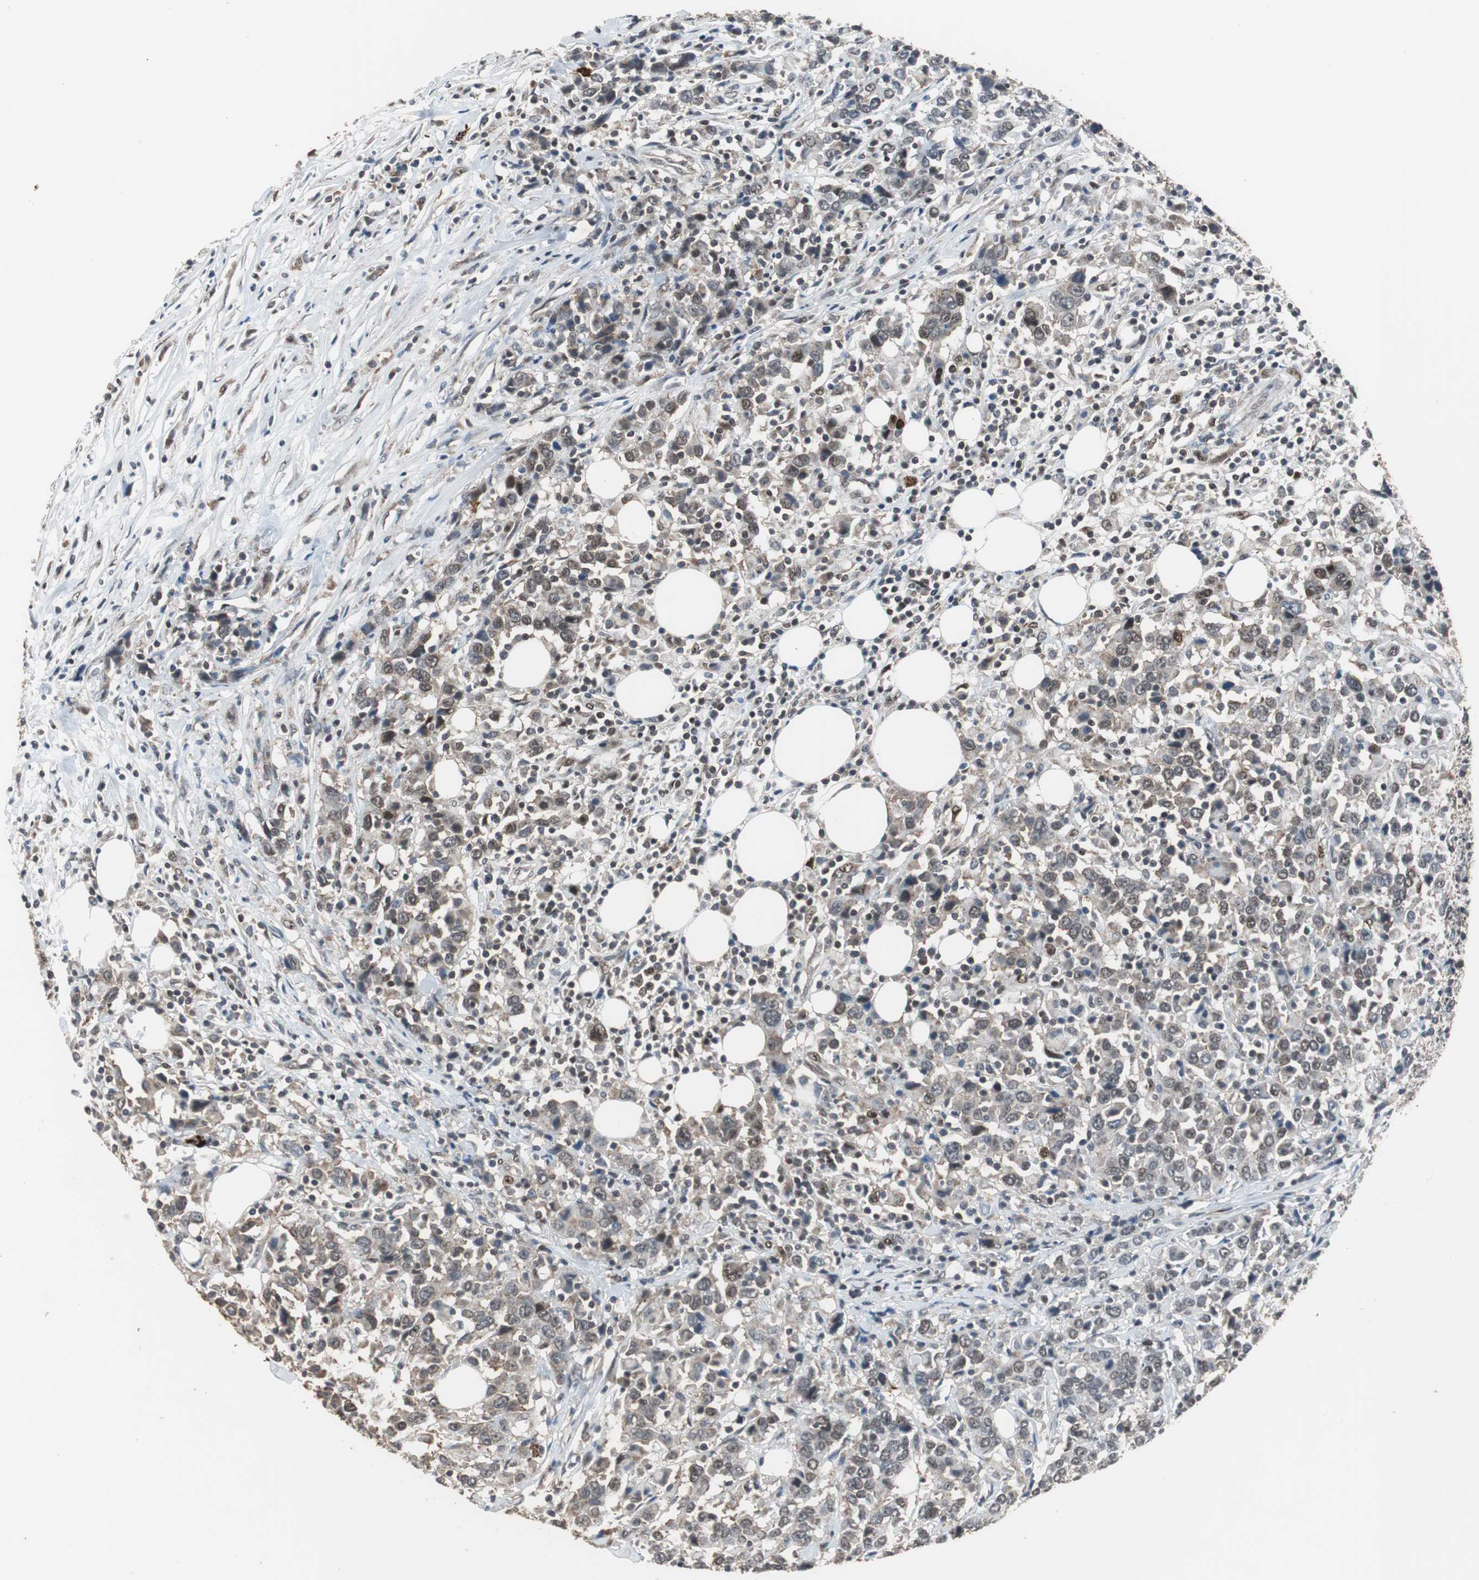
{"staining": {"intensity": "moderate", "quantity": ">75%", "location": "nuclear"}, "tissue": "urothelial cancer", "cell_type": "Tumor cells", "image_type": "cancer", "snomed": [{"axis": "morphology", "description": "Urothelial carcinoma, High grade"}, {"axis": "topography", "description": "Urinary bladder"}], "caption": "The photomicrograph displays a brown stain indicating the presence of a protein in the nuclear of tumor cells in urothelial carcinoma (high-grade).", "gene": "ZHX2", "patient": {"sex": "male", "age": 61}}